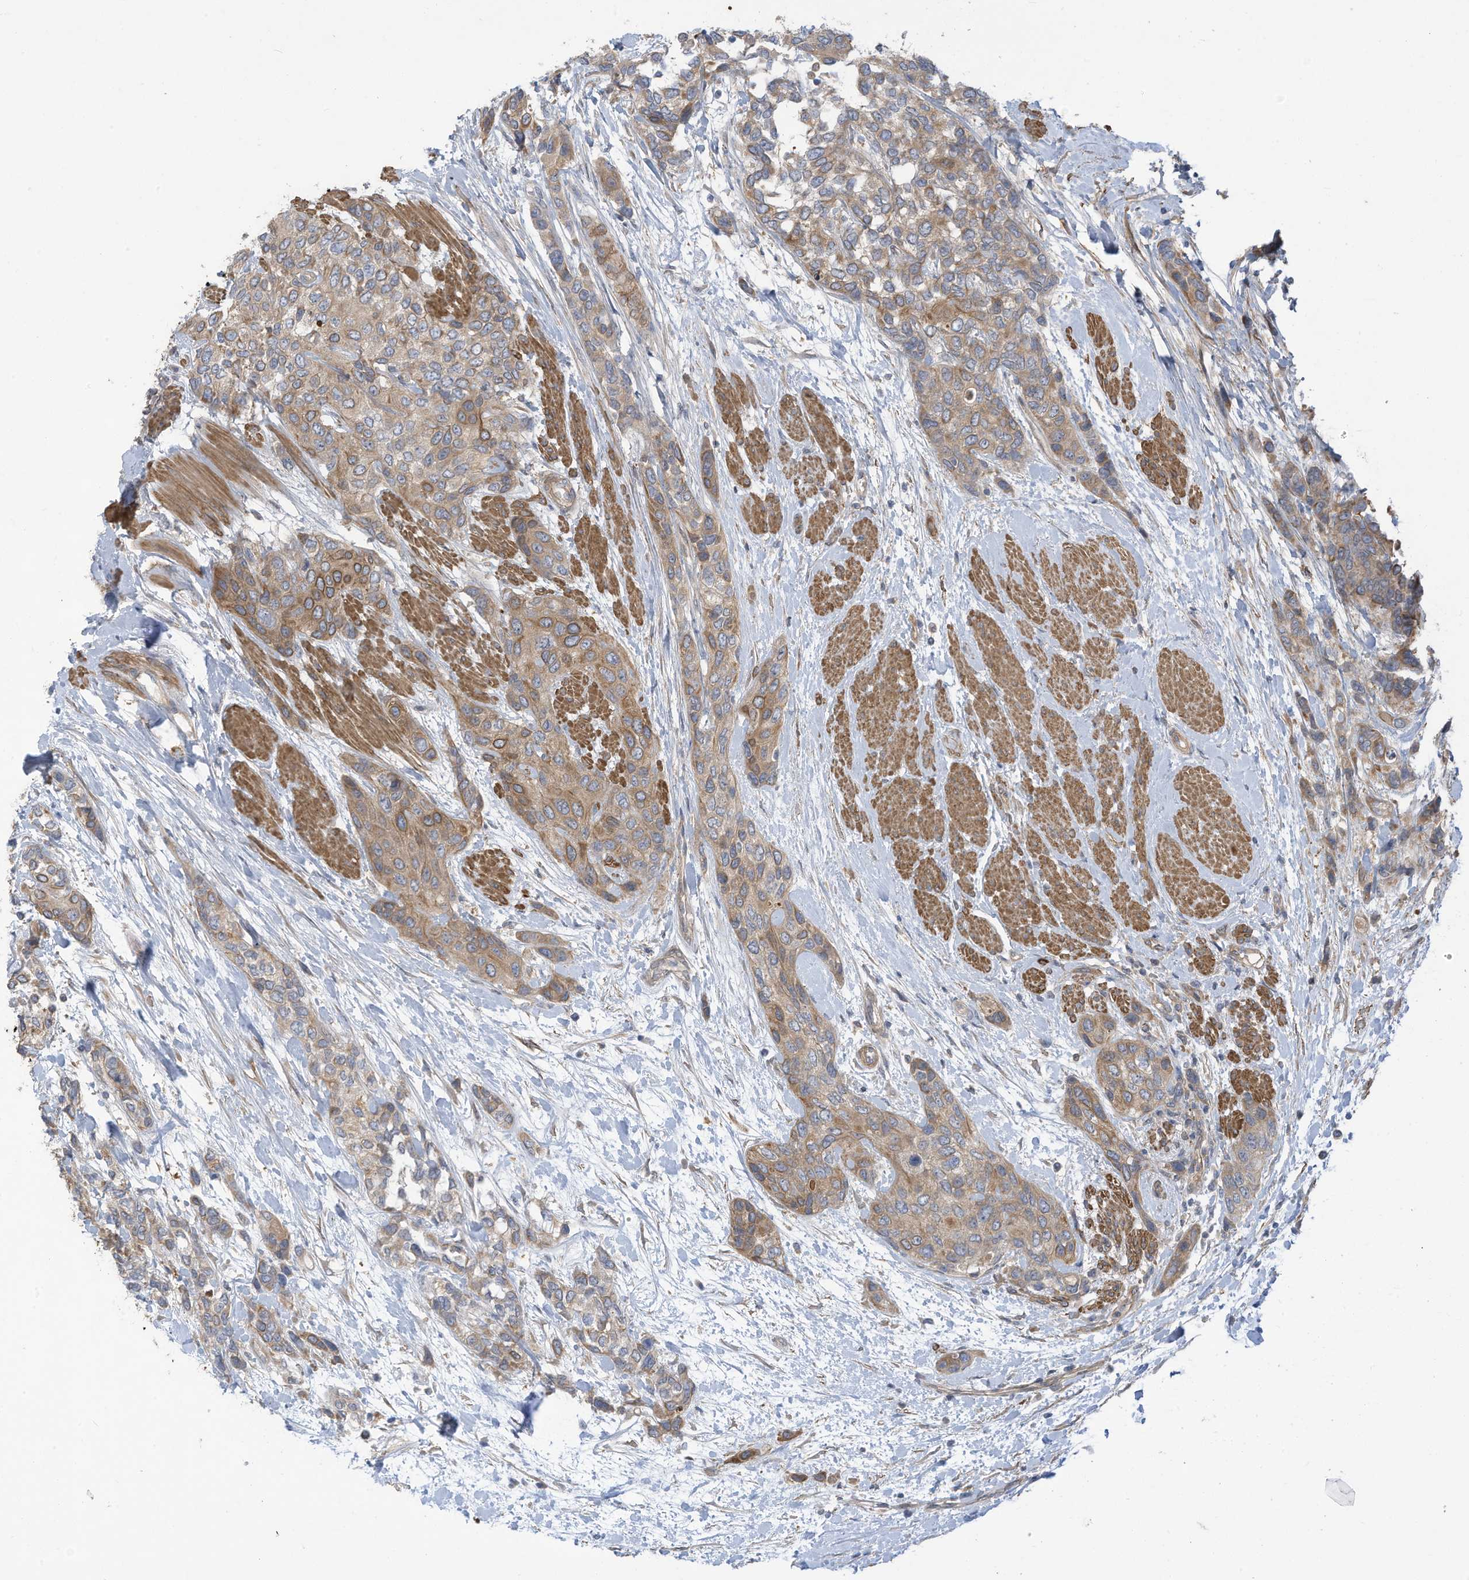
{"staining": {"intensity": "moderate", "quantity": "25%-75%", "location": "cytoplasmic/membranous"}, "tissue": "urothelial cancer", "cell_type": "Tumor cells", "image_type": "cancer", "snomed": [{"axis": "morphology", "description": "Normal tissue, NOS"}, {"axis": "morphology", "description": "Urothelial carcinoma, High grade"}, {"axis": "topography", "description": "Vascular tissue"}, {"axis": "topography", "description": "Urinary bladder"}], "caption": "Urothelial cancer was stained to show a protein in brown. There is medium levels of moderate cytoplasmic/membranous positivity in approximately 25%-75% of tumor cells. The staining was performed using DAB (3,3'-diaminobenzidine) to visualize the protein expression in brown, while the nuclei were stained in blue with hematoxylin (Magnification: 20x).", "gene": "ADI1", "patient": {"sex": "female", "age": 56}}